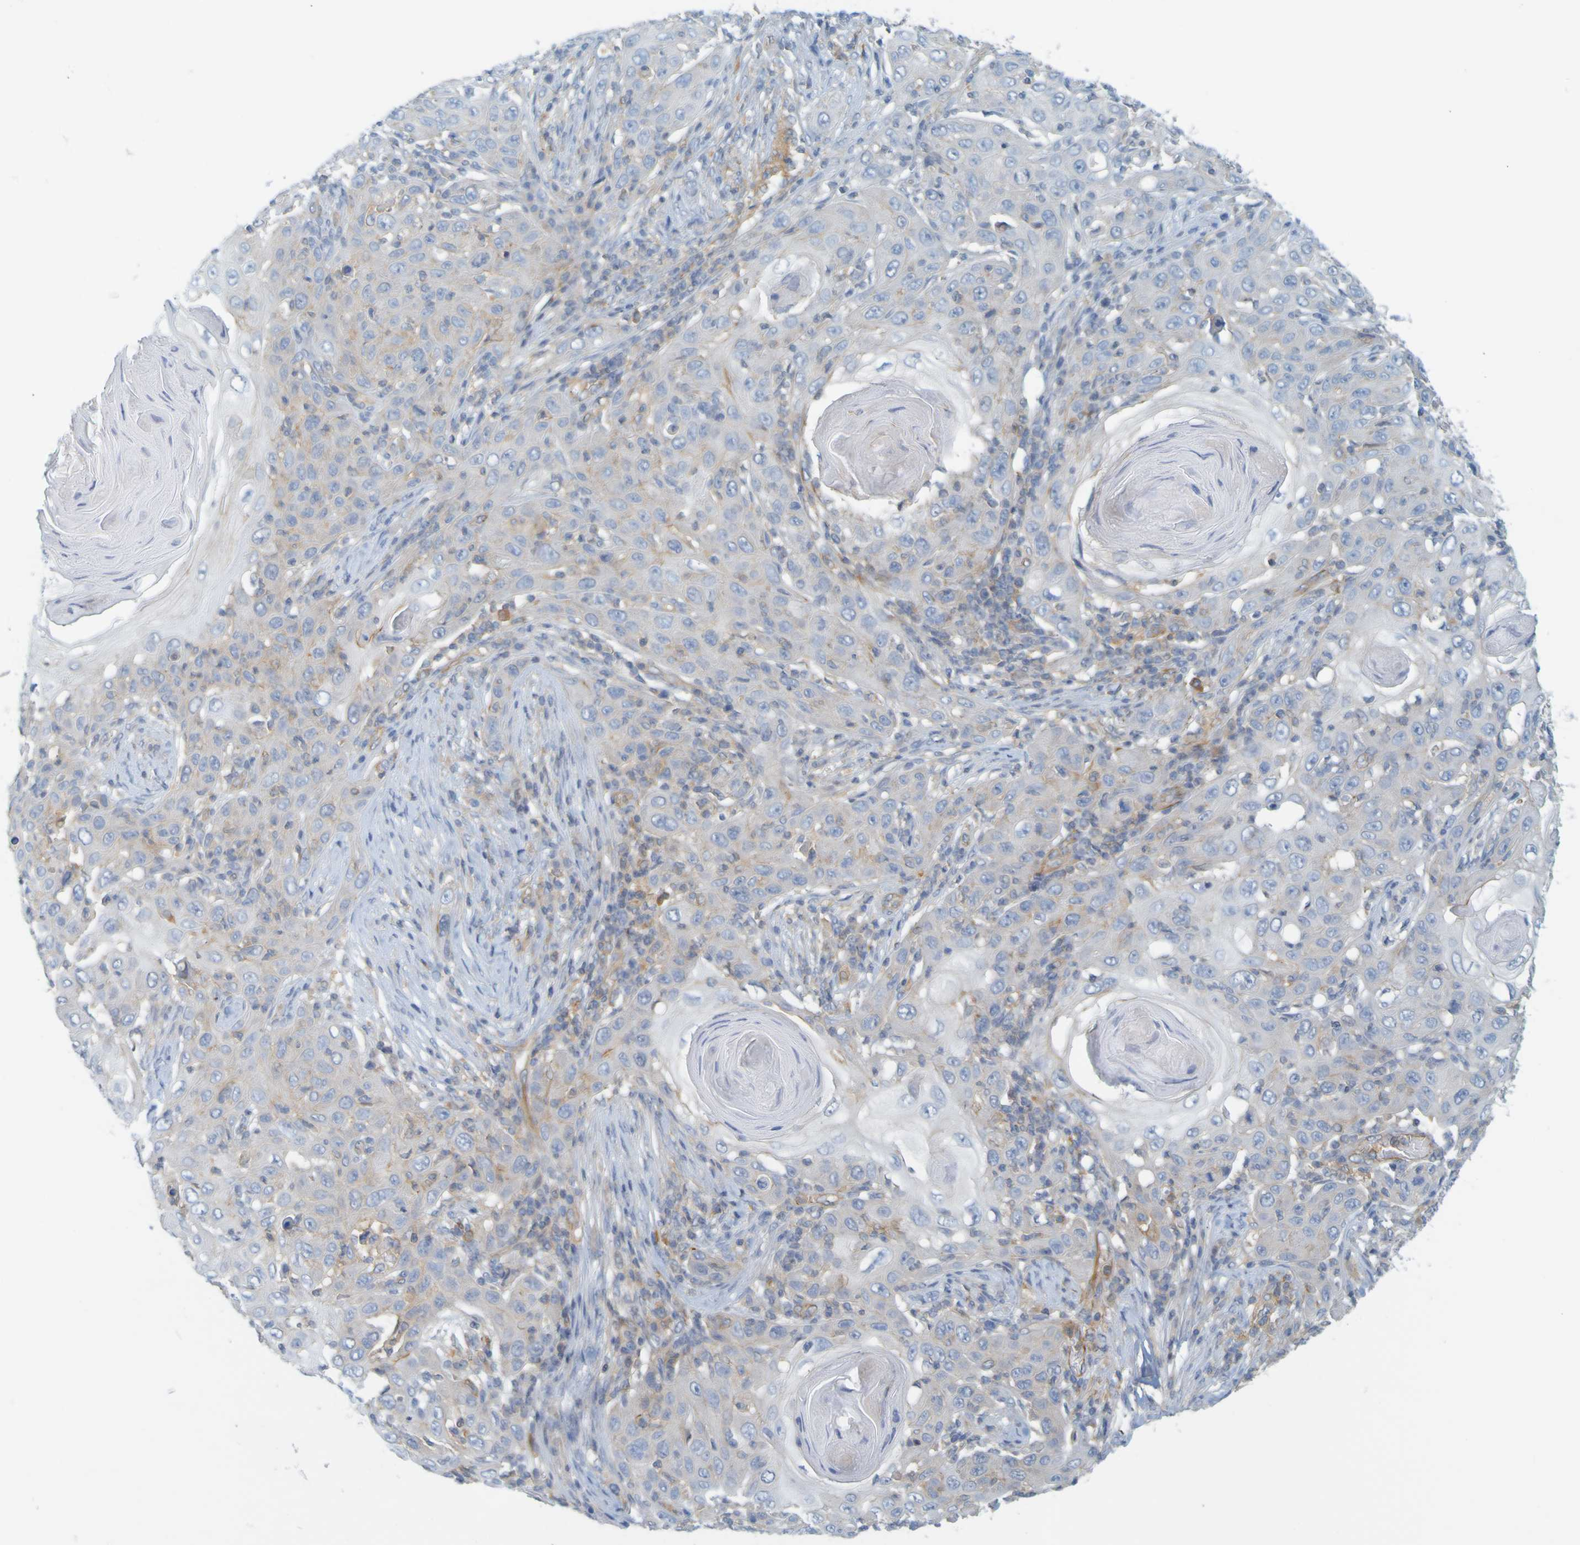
{"staining": {"intensity": "weak", "quantity": "25%-75%", "location": "cytoplasmic/membranous"}, "tissue": "skin cancer", "cell_type": "Tumor cells", "image_type": "cancer", "snomed": [{"axis": "morphology", "description": "Squamous cell carcinoma, NOS"}, {"axis": "topography", "description": "Skin"}], "caption": "Immunohistochemical staining of human skin cancer exhibits low levels of weak cytoplasmic/membranous protein staining in about 25%-75% of tumor cells.", "gene": "APPL1", "patient": {"sex": "female", "age": 88}}